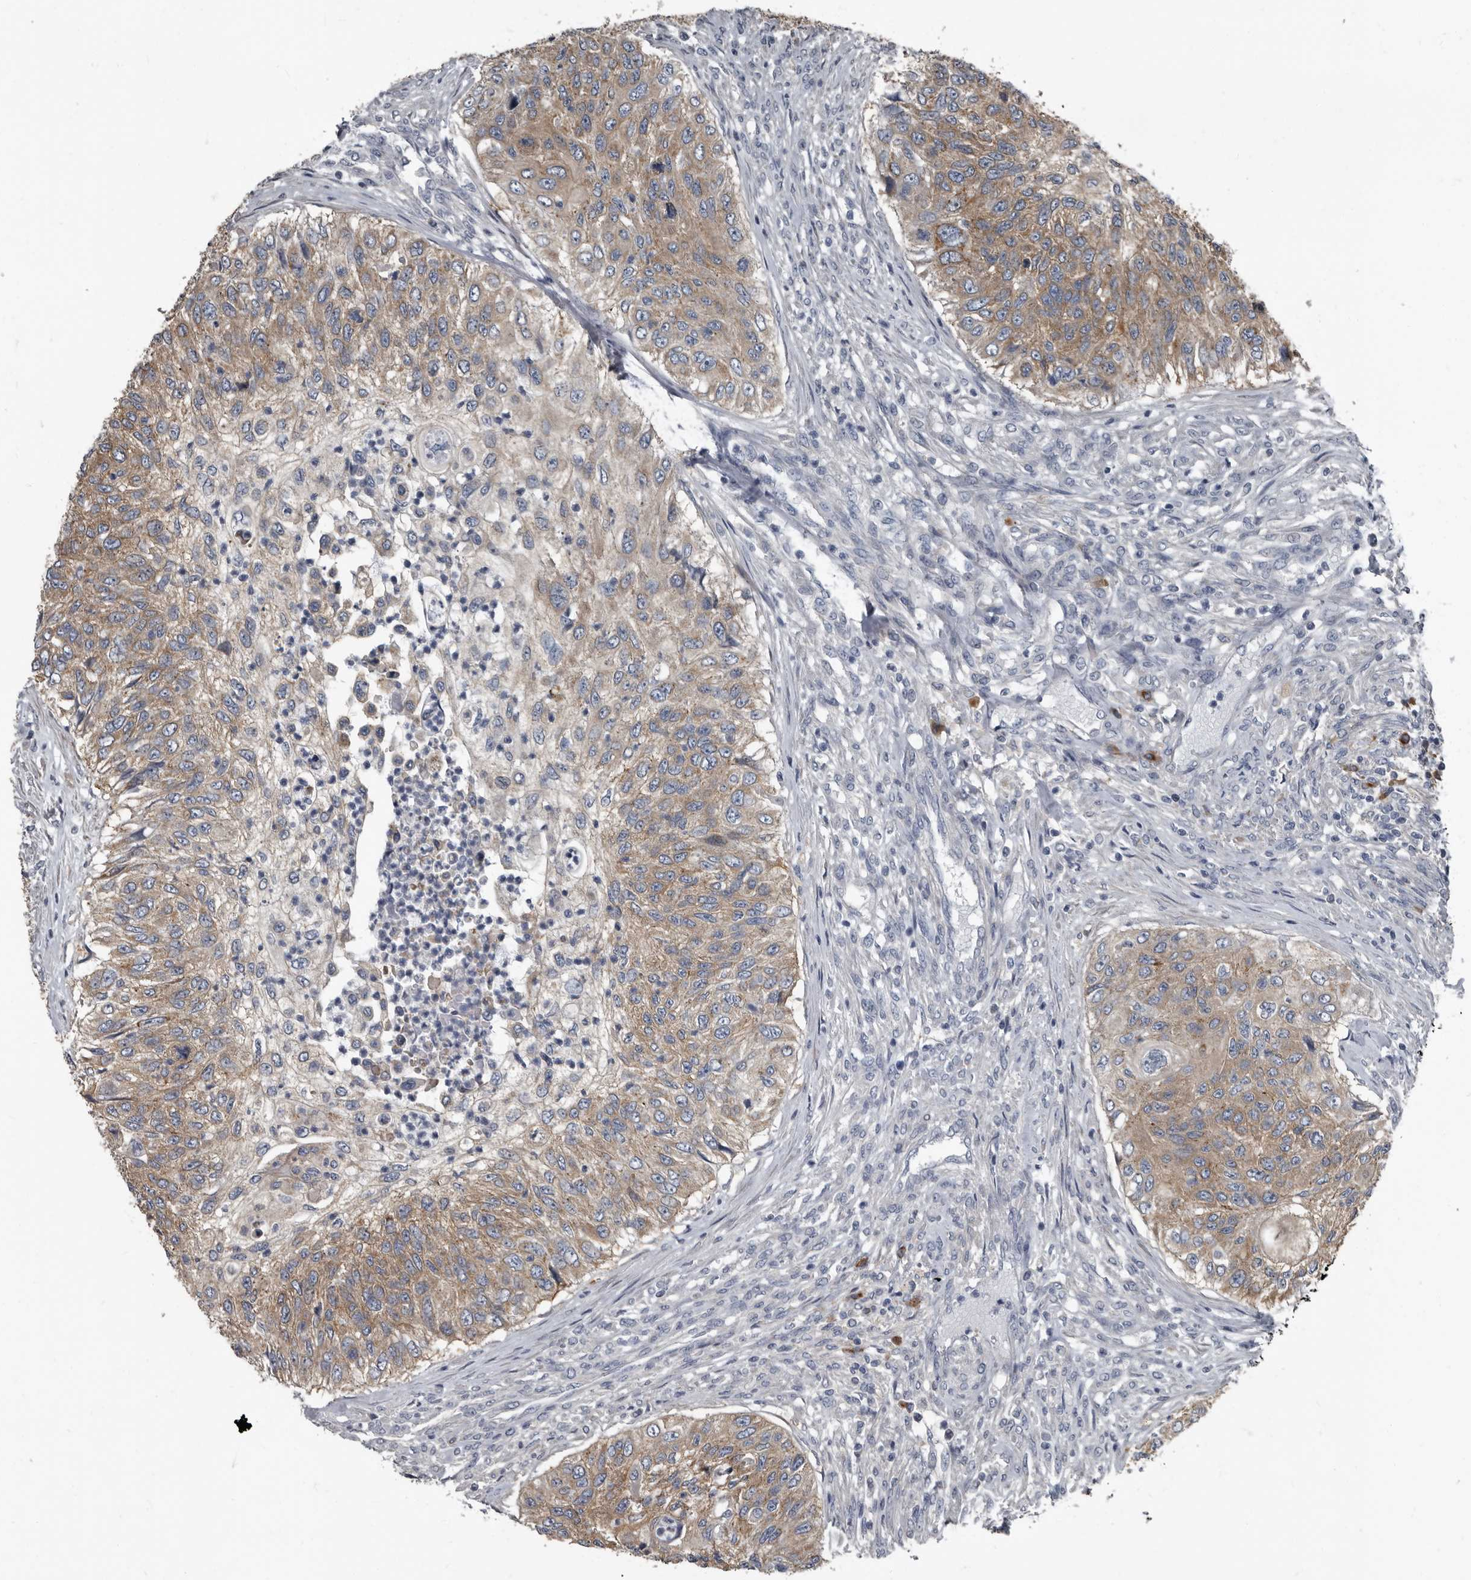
{"staining": {"intensity": "moderate", "quantity": "25%-75%", "location": "cytoplasmic/membranous"}, "tissue": "urothelial cancer", "cell_type": "Tumor cells", "image_type": "cancer", "snomed": [{"axis": "morphology", "description": "Urothelial carcinoma, High grade"}, {"axis": "topography", "description": "Urinary bladder"}], "caption": "DAB immunohistochemical staining of human urothelial cancer displays moderate cytoplasmic/membranous protein staining in approximately 25%-75% of tumor cells. (brown staining indicates protein expression, while blue staining denotes nuclei).", "gene": "TPD52L1", "patient": {"sex": "female", "age": 60}}